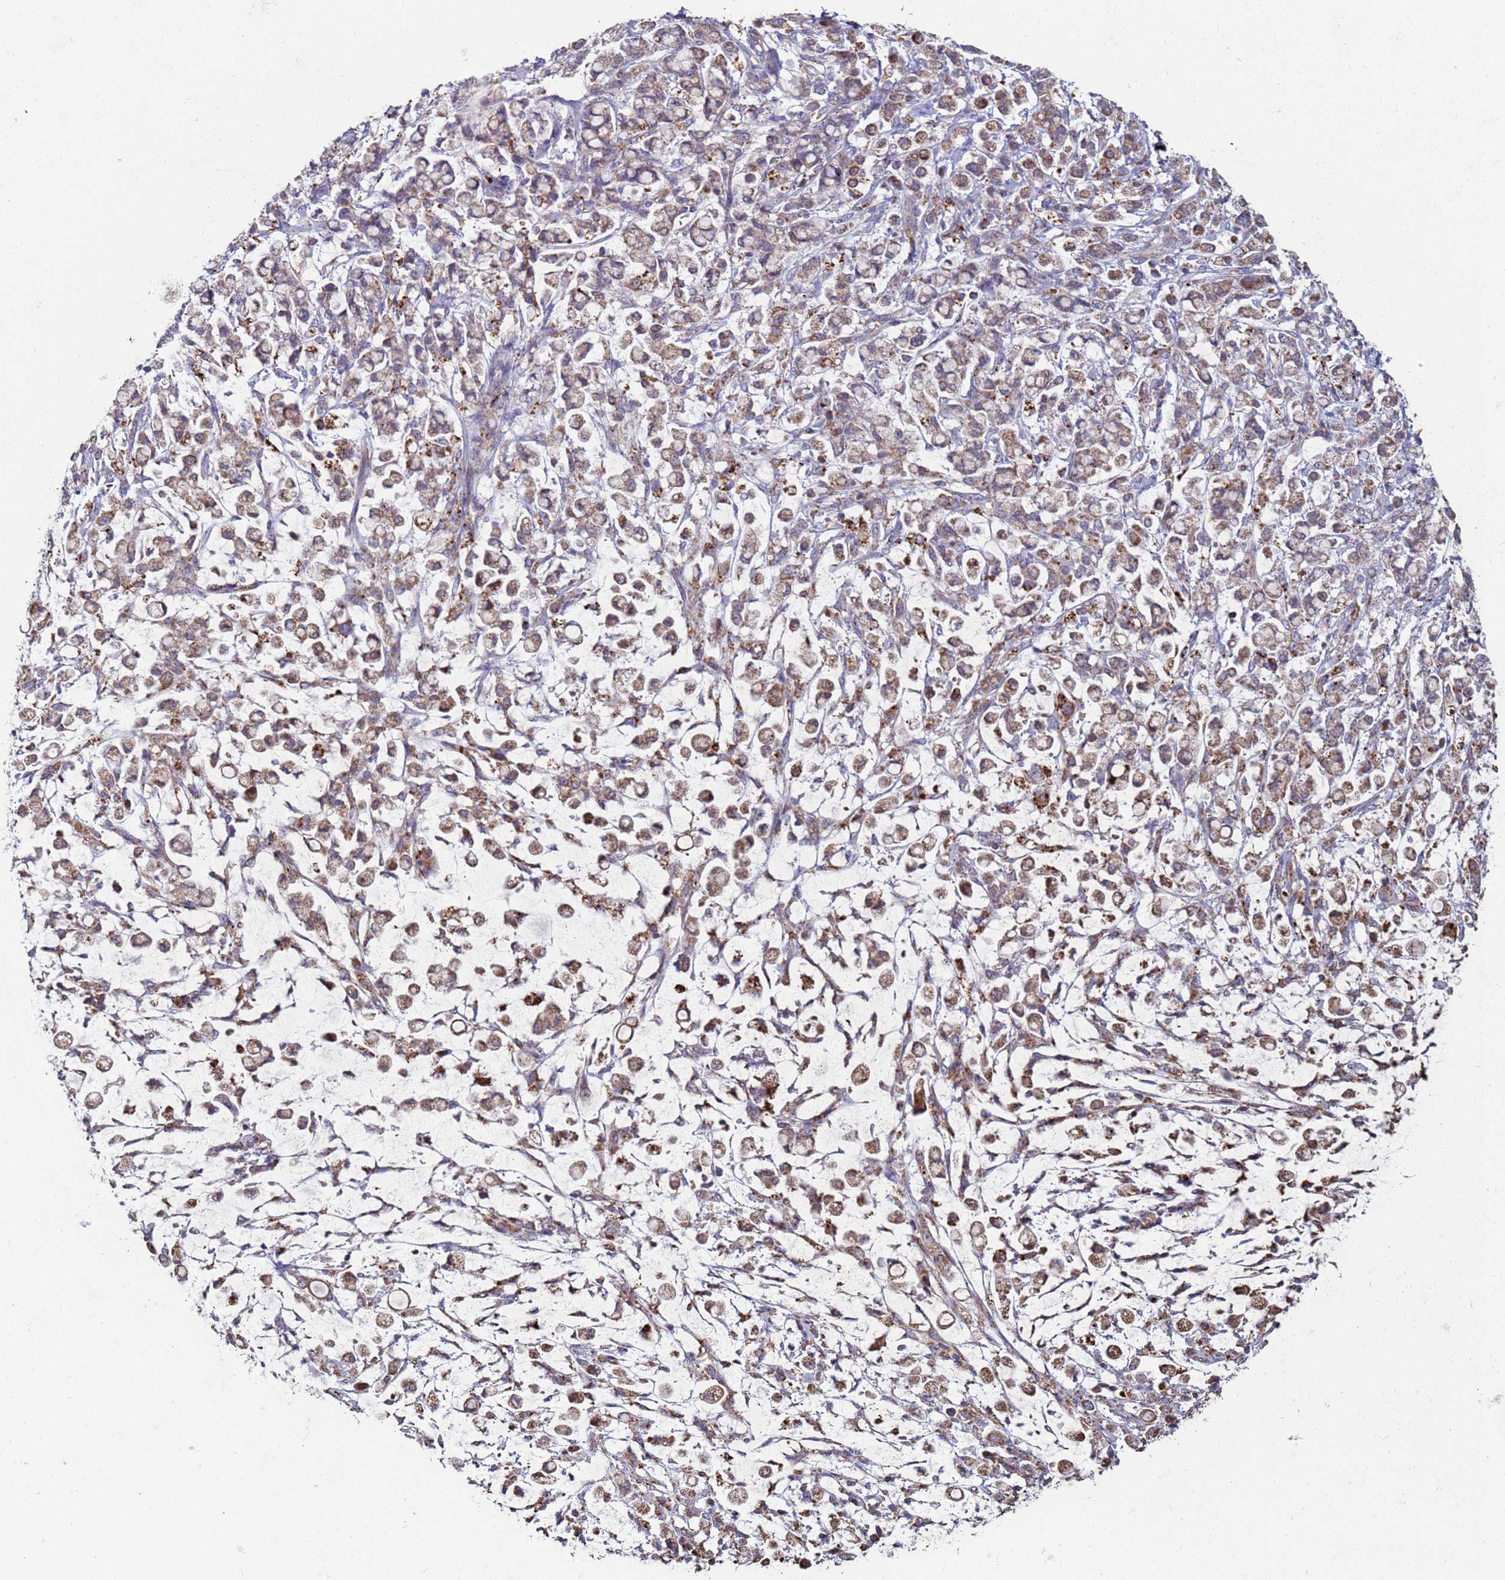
{"staining": {"intensity": "moderate", "quantity": ">75%", "location": "cytoplasmic/membranous"}, "tissue": "stomach cancer", "cell_type": "Tumor cells", "image_type": "cancer", "snomed": [{"axis": "morphology", "description": "Adenocarcinoma, NOS"}, {"axis": "topography", "description": "Stomach"}], "caption": "The immunohistochemical stain highlights moderate cytoplasmic/membranous staining in tumor cells of stomach cancer (adenocarcinoma) tissue.", "gene": "FBXO33", "patient": {"sex": "female", "age": 60}}